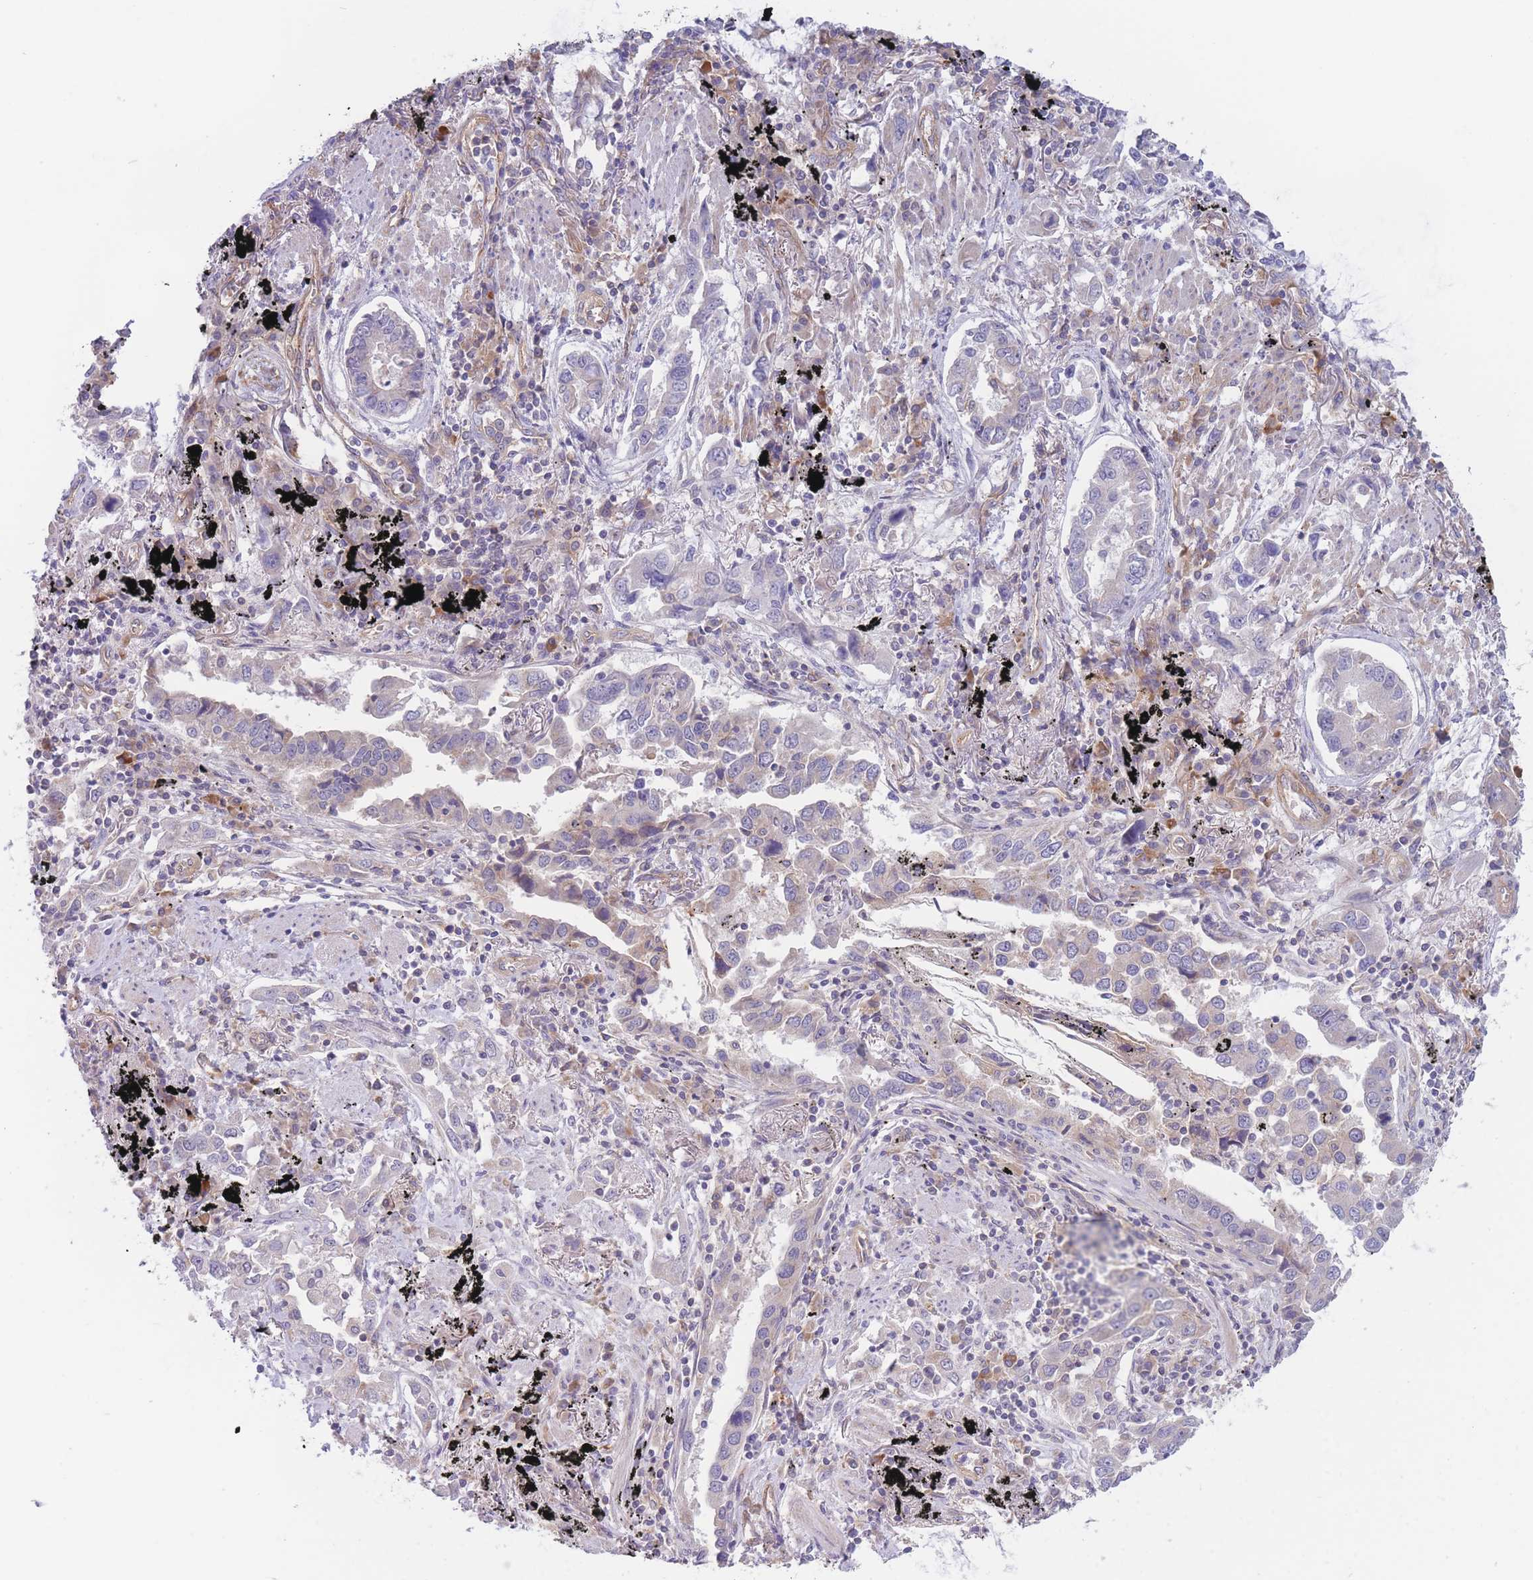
{"staining": {"intensity": "negative", "quantity": "none", "location": "none"}, "tissue": "lung cancer", "cell_type": "Tumor cells", "image_type": "cancer", "snomed": [{"axis": "morphology", "description": "Adenocarcinoma, NOS"}, {"axis": "topography", "description": "Lung"}], "caption": "DAB immunohistochemical staining of human lung cancer demonstrates no significant positivity in tumor cells. (DAB immunohistochemistry with hematoxylin counter stain).", "gene": "WDR93", "patient": {"sex": "male", "age": 67}}